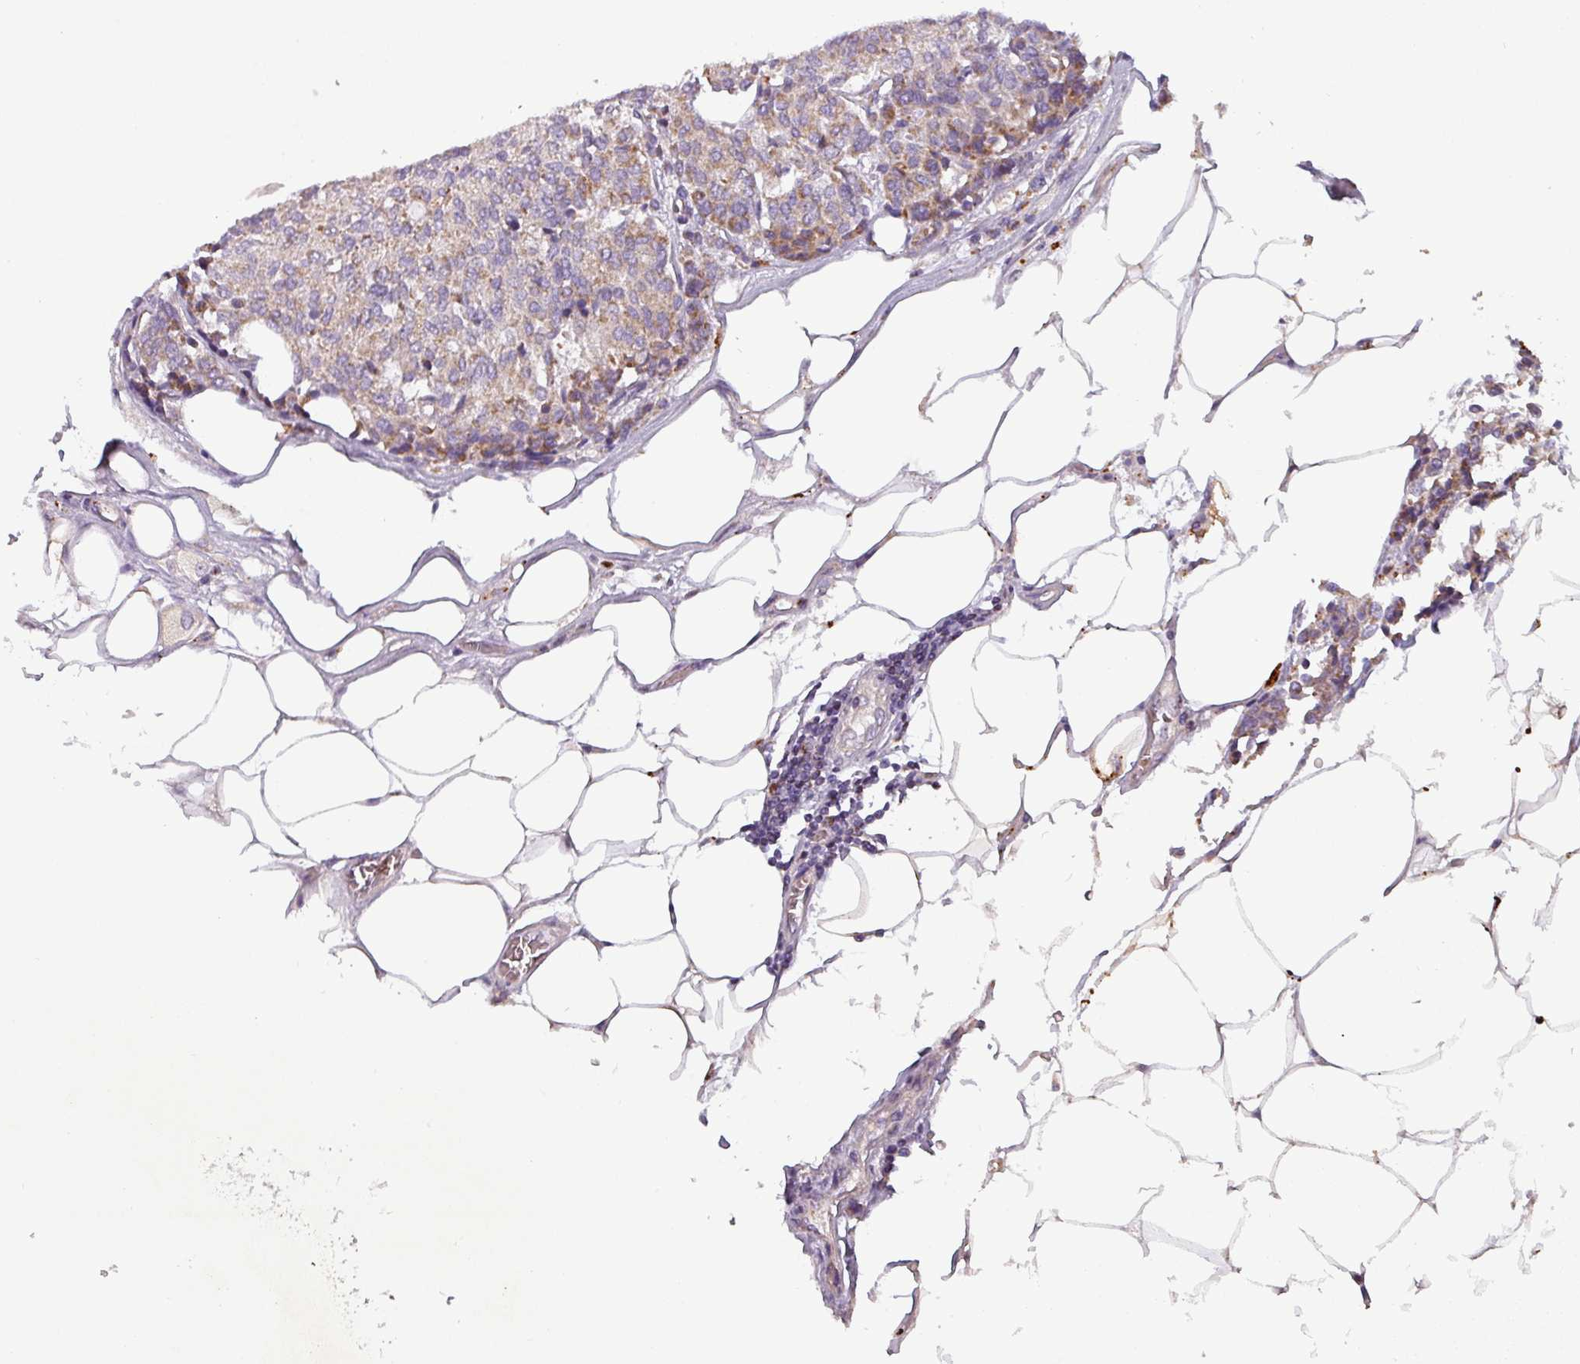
{"staining": {"intensity": "weak", "quantity": "25%-75%", "location": "cytoplasmic/membranous"}, "tissue": "carcinoid", "cell_type": "Tumor cells", "image_type": "cancer", "snomed": [{"axis": "morphology", "description": "Carcinoid, malignant, NOS"}, {"axis": "topography", "description": "Pancreas"}], "caption": "Immunohistochemistry (IHC) photomicrograph of neoplastic tissue: carcinoid stained using immunohistochemistry demonstrates low levels of weak protein expression localized specifically in the cytoplasmic/membranous of tumor cells, appearing as a cytoplasmic/membranous brown color.", "gene": "PNMA6A", "patient": {"sex": "female", "age": 54}}